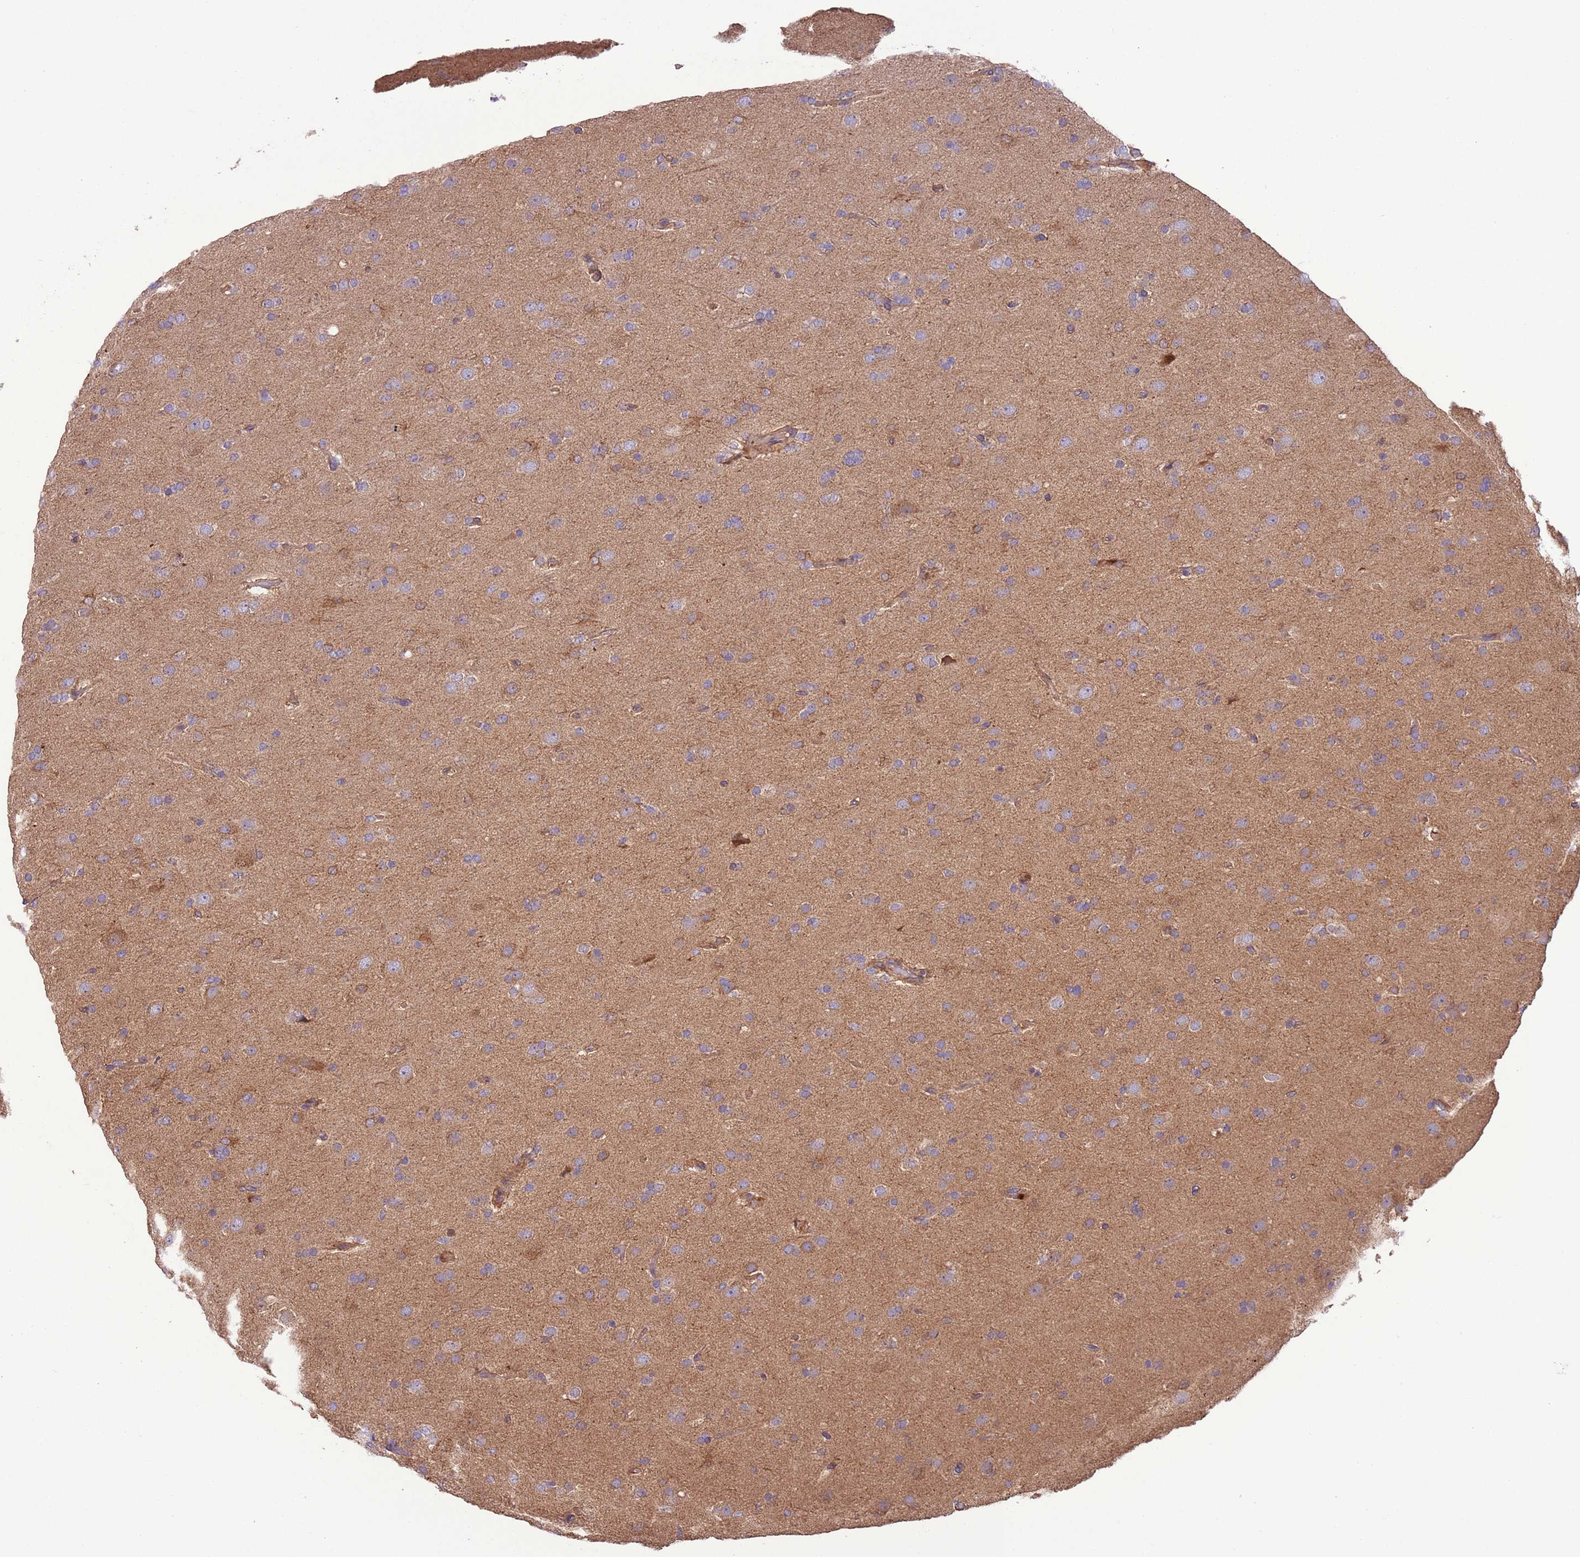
{"staining": {"intensity": "weak", "quantity": "25%-75%", "location": "cytoplasmic/membranous"}, "tissue": "glioma", "cell_type": "Tumor cells", "image_type": "cancer", "snomed": [{"axis": "morphology", "description": "Glioma, malignant, Low grade"}, {"axis": "topography", "description": "Brain"}], "caption": "Glioma stained with DAB immunohistochemistry shows low levels of weak cytoplasmic/membranous expression in about 25%-75% of tumor cells.", "gene": "FAM89B", "patient": {"sex": "male", "age": 65}}